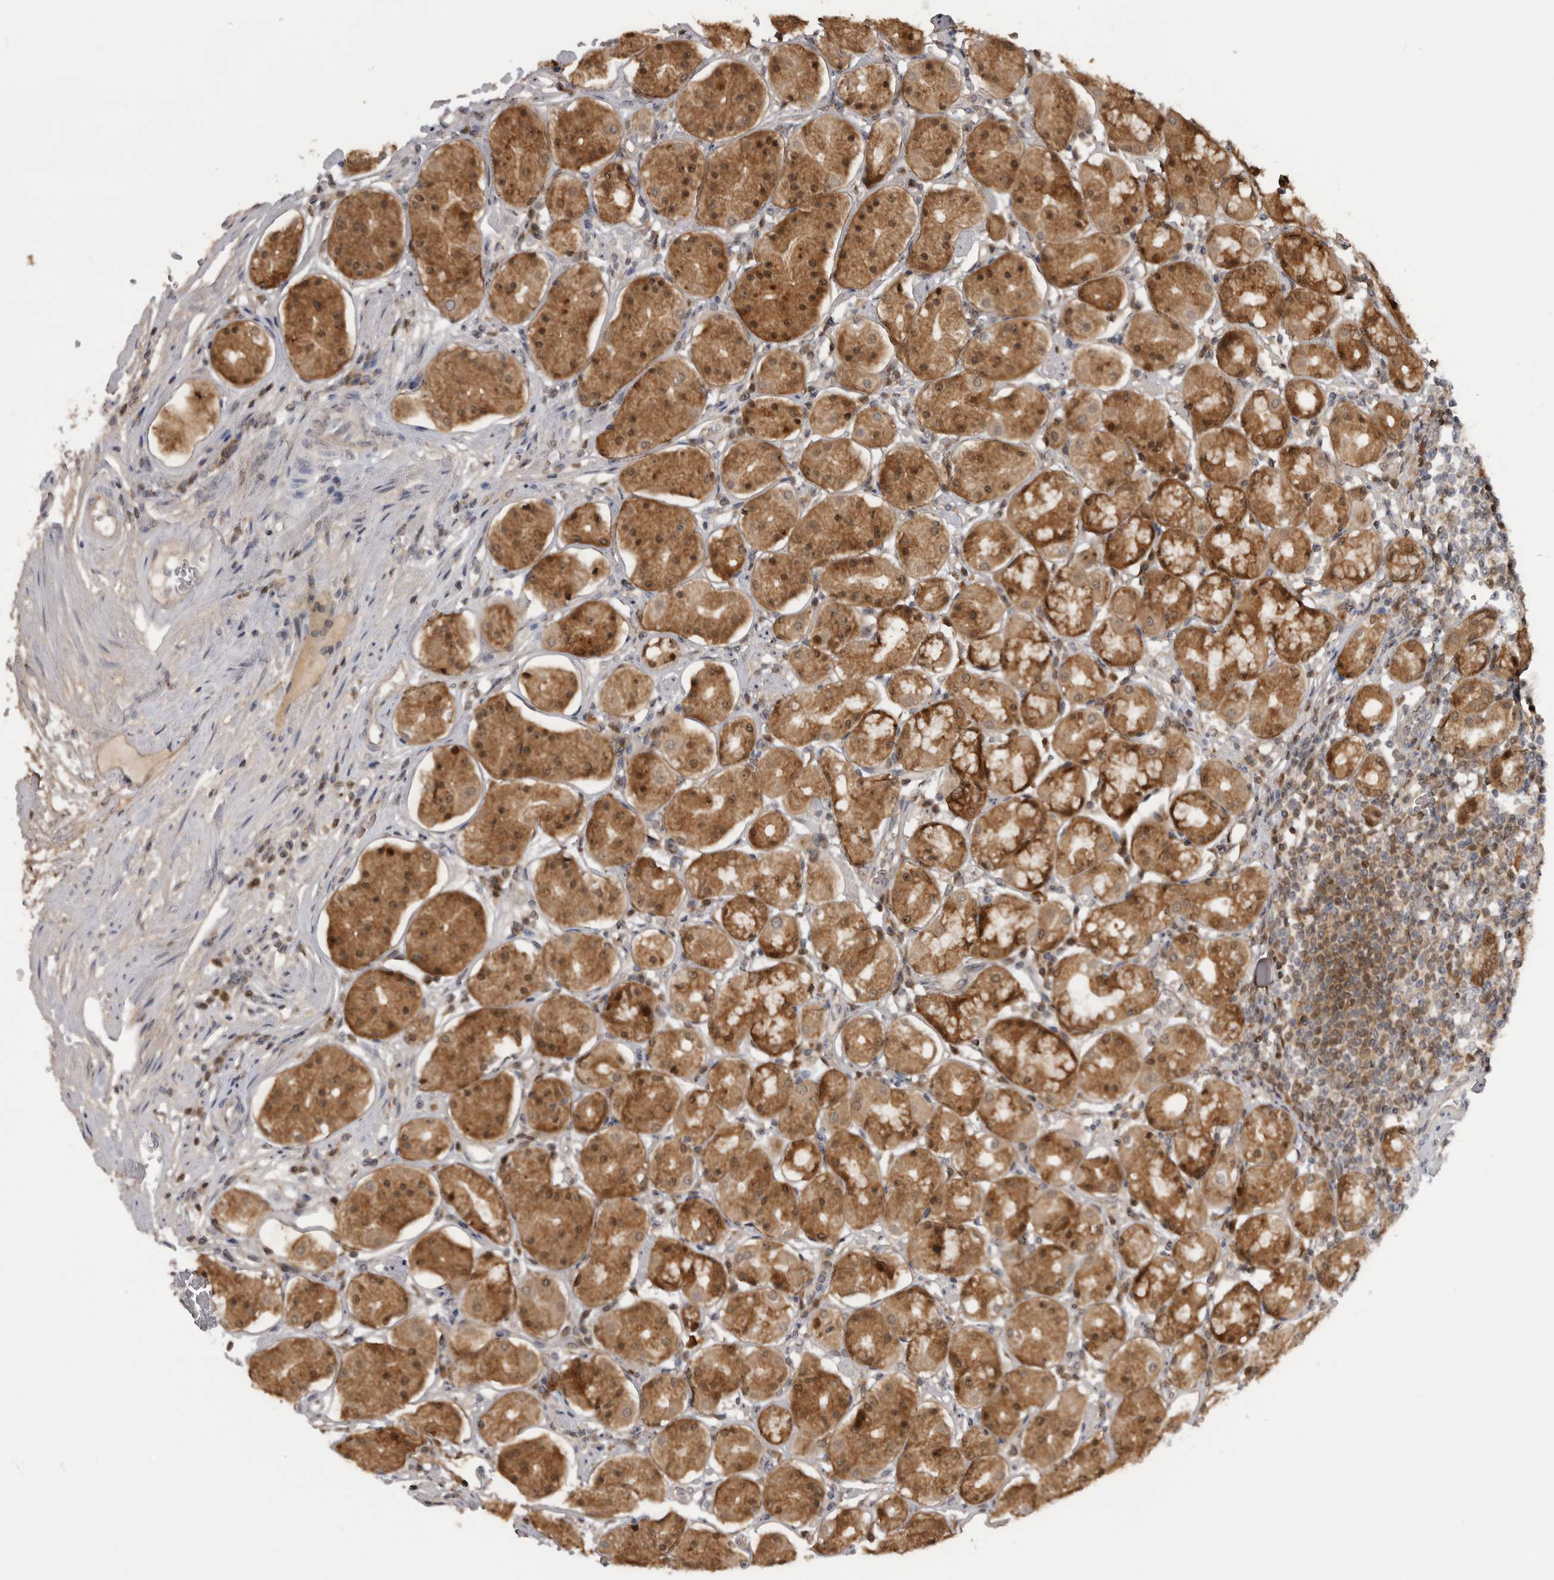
{"staining": {"intensity": "strong", "quantity": ">75%", "location": "cytoplasmic/membranous,nuclear"}, "tissue": "stomach", "cell_type": "Glandular cells", "image_type": "normal", "snomed": [{"axis": "morphology", "description": "Normal tissue, NOS"}, {"axis": "topography", "description": "Stomach"}, {"axis": "topography", "description": "Stomach, lower"}], "caption": "Glandular cells reveal high levels of strong cytoplasmic/membranous,nuclear expression in approximately >75% of cells in unremarkable stomach.", "gene": "MAPK13", "patient": {"sex": "female", "age": 56}}